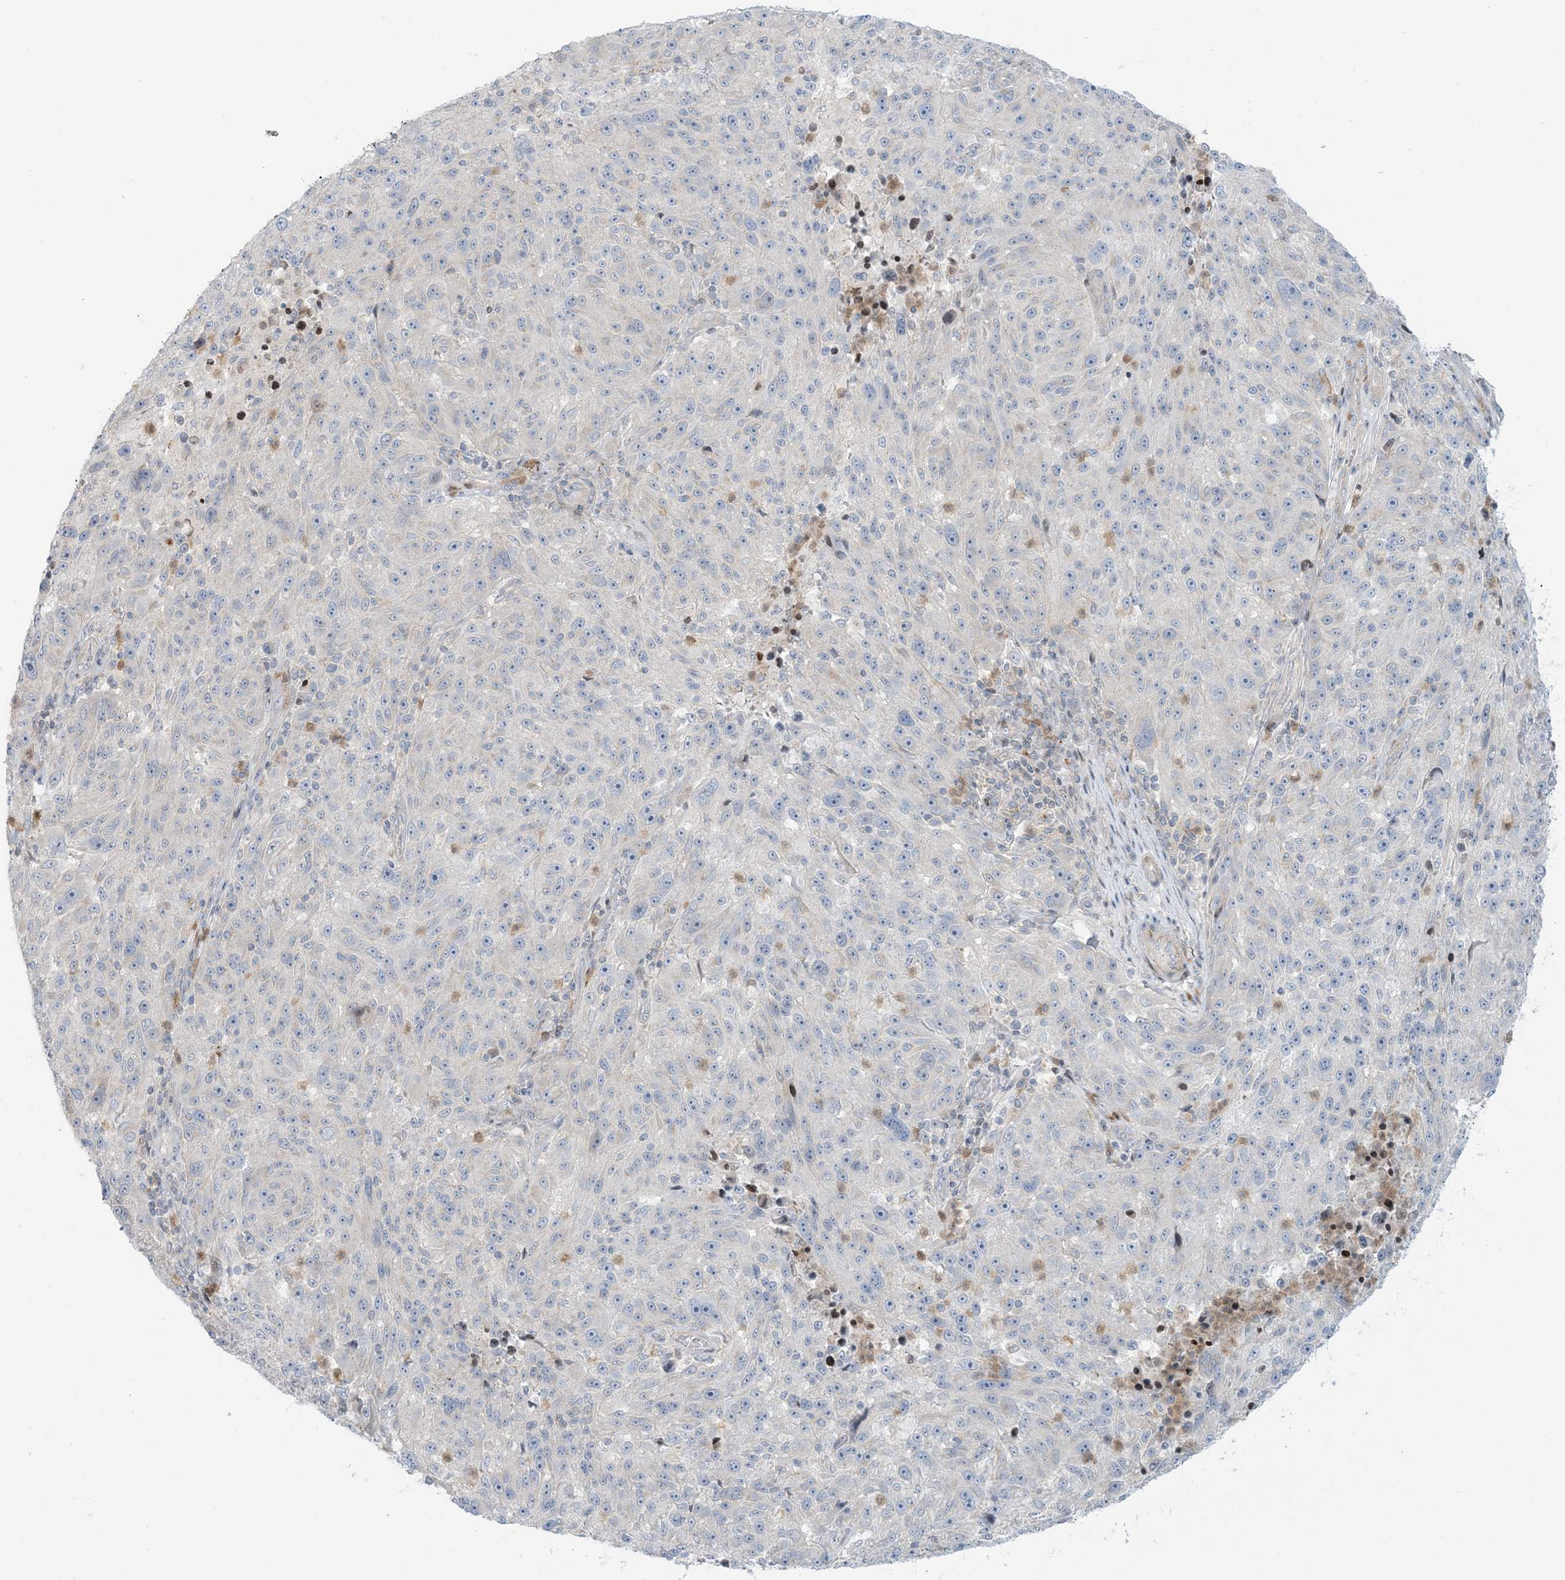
{"staining": {"intensity": "negative", "quantity": "none", "location": "none"}, "tissue": "melanoma", "cell_type": "Tumor cells", "image_type": "cancer", "snomed": [{"axis": "morphology", "description": "Malignant melanoma, NOS"}, {"axis": "topography", "description": "Skin"}], "caption": "High magnification brightfield microscopy of malignant melanoma stained with DAB (brown) and counterstained with hematoxylin (blue): tumor cells show no significant expression.", "gene": "AFTPH", "patient": {"sex": "male", "age": 53}}